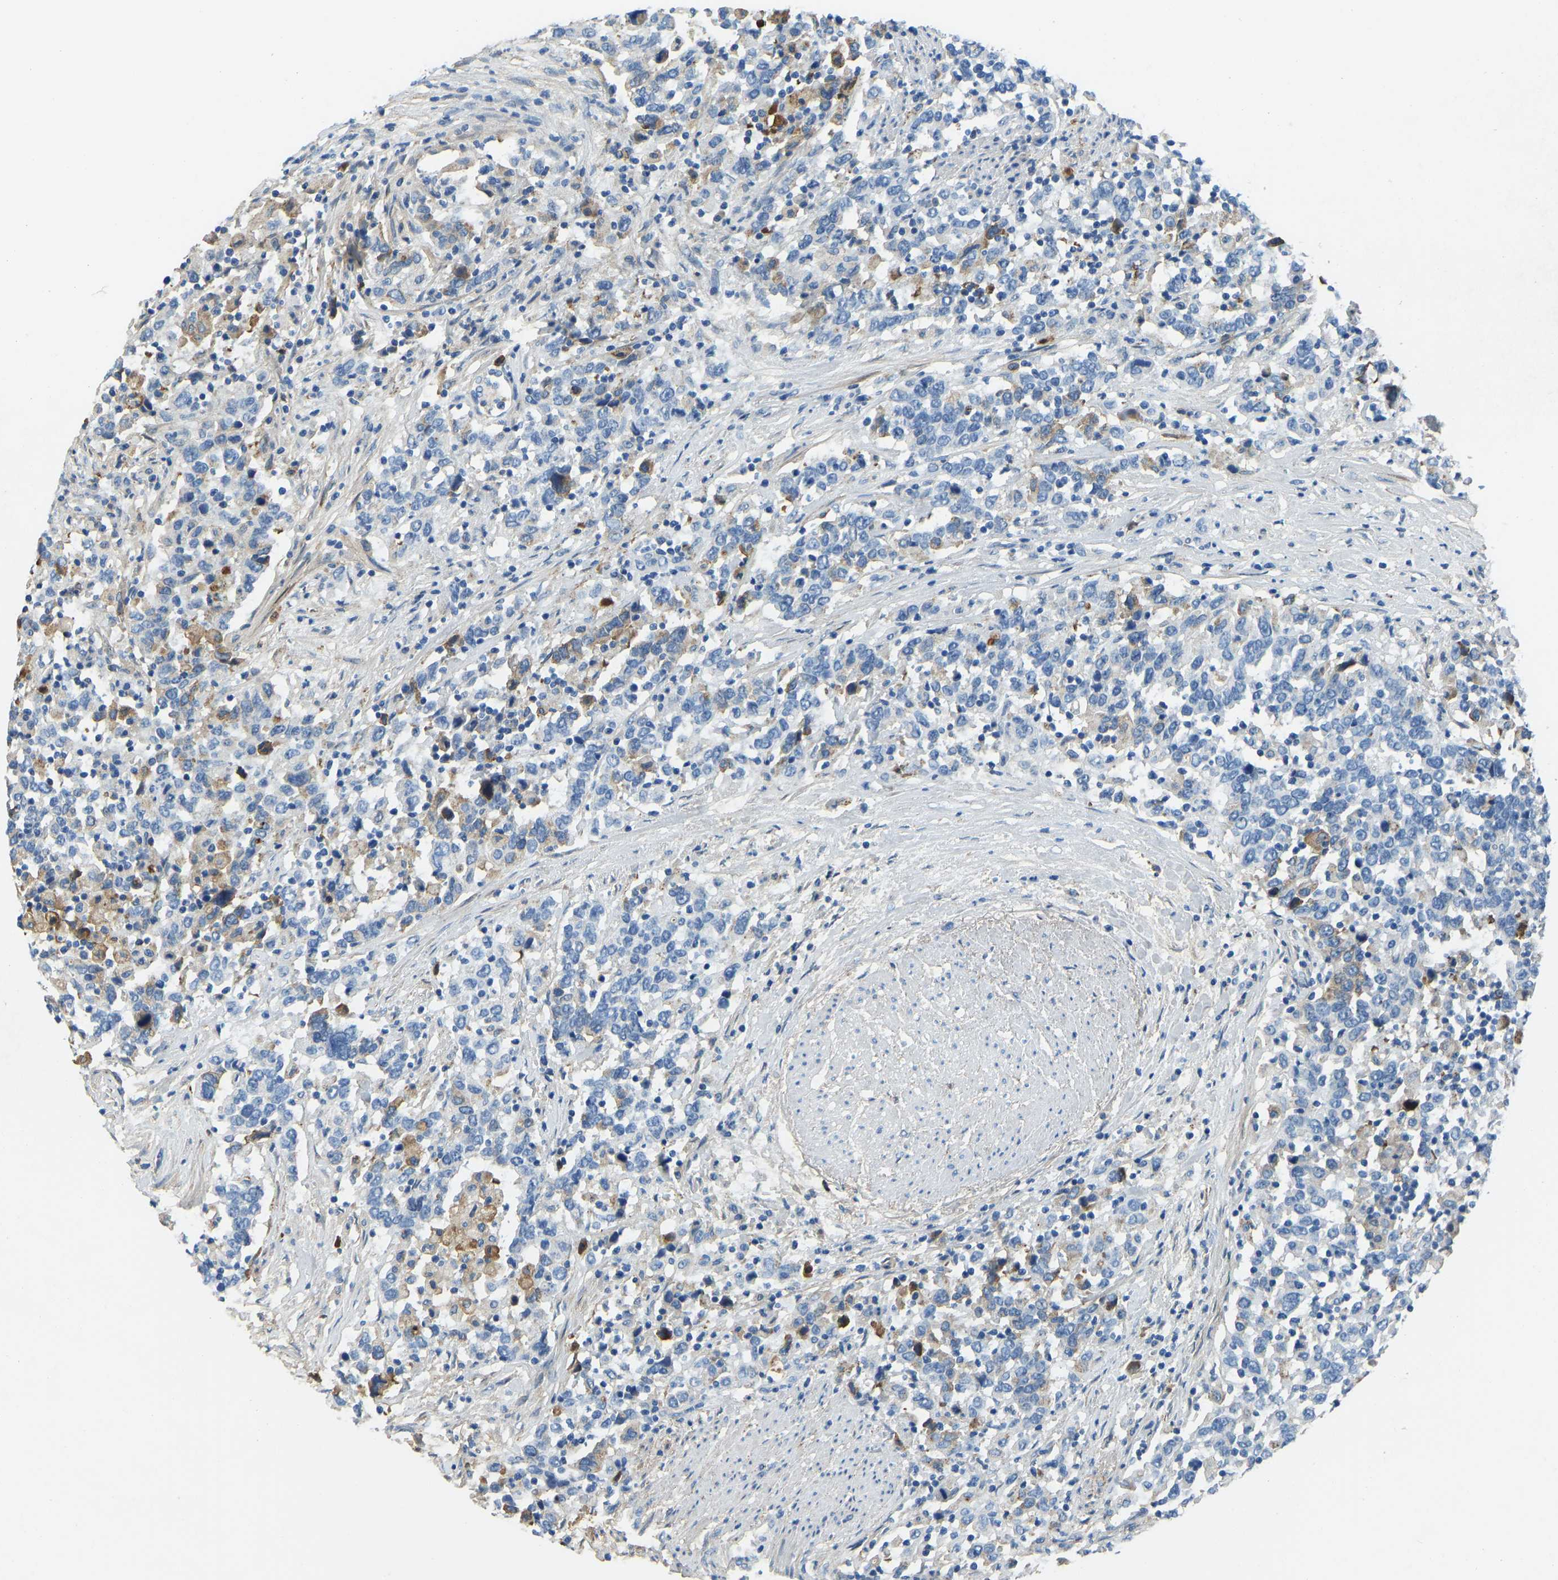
{"staining": {"intensity": "negative", "quantity": "none", "location": "none"}, "tissue": "urothelial cancer", "cell_type": "Tumor cells", "image_type": "cancer", "snomed": [{"axis": "morphology", "description": "Urothelial carcinoma, High grade"}, {"axis": "topography", "description": "Urinary bladder"}], "caption": "Human high-grade urothelial carcinoma stained for a protein using IHC reveals no expression in tumor cells.", "gene": "THBS4", "patient": {"sex": "male", "age": 61}}